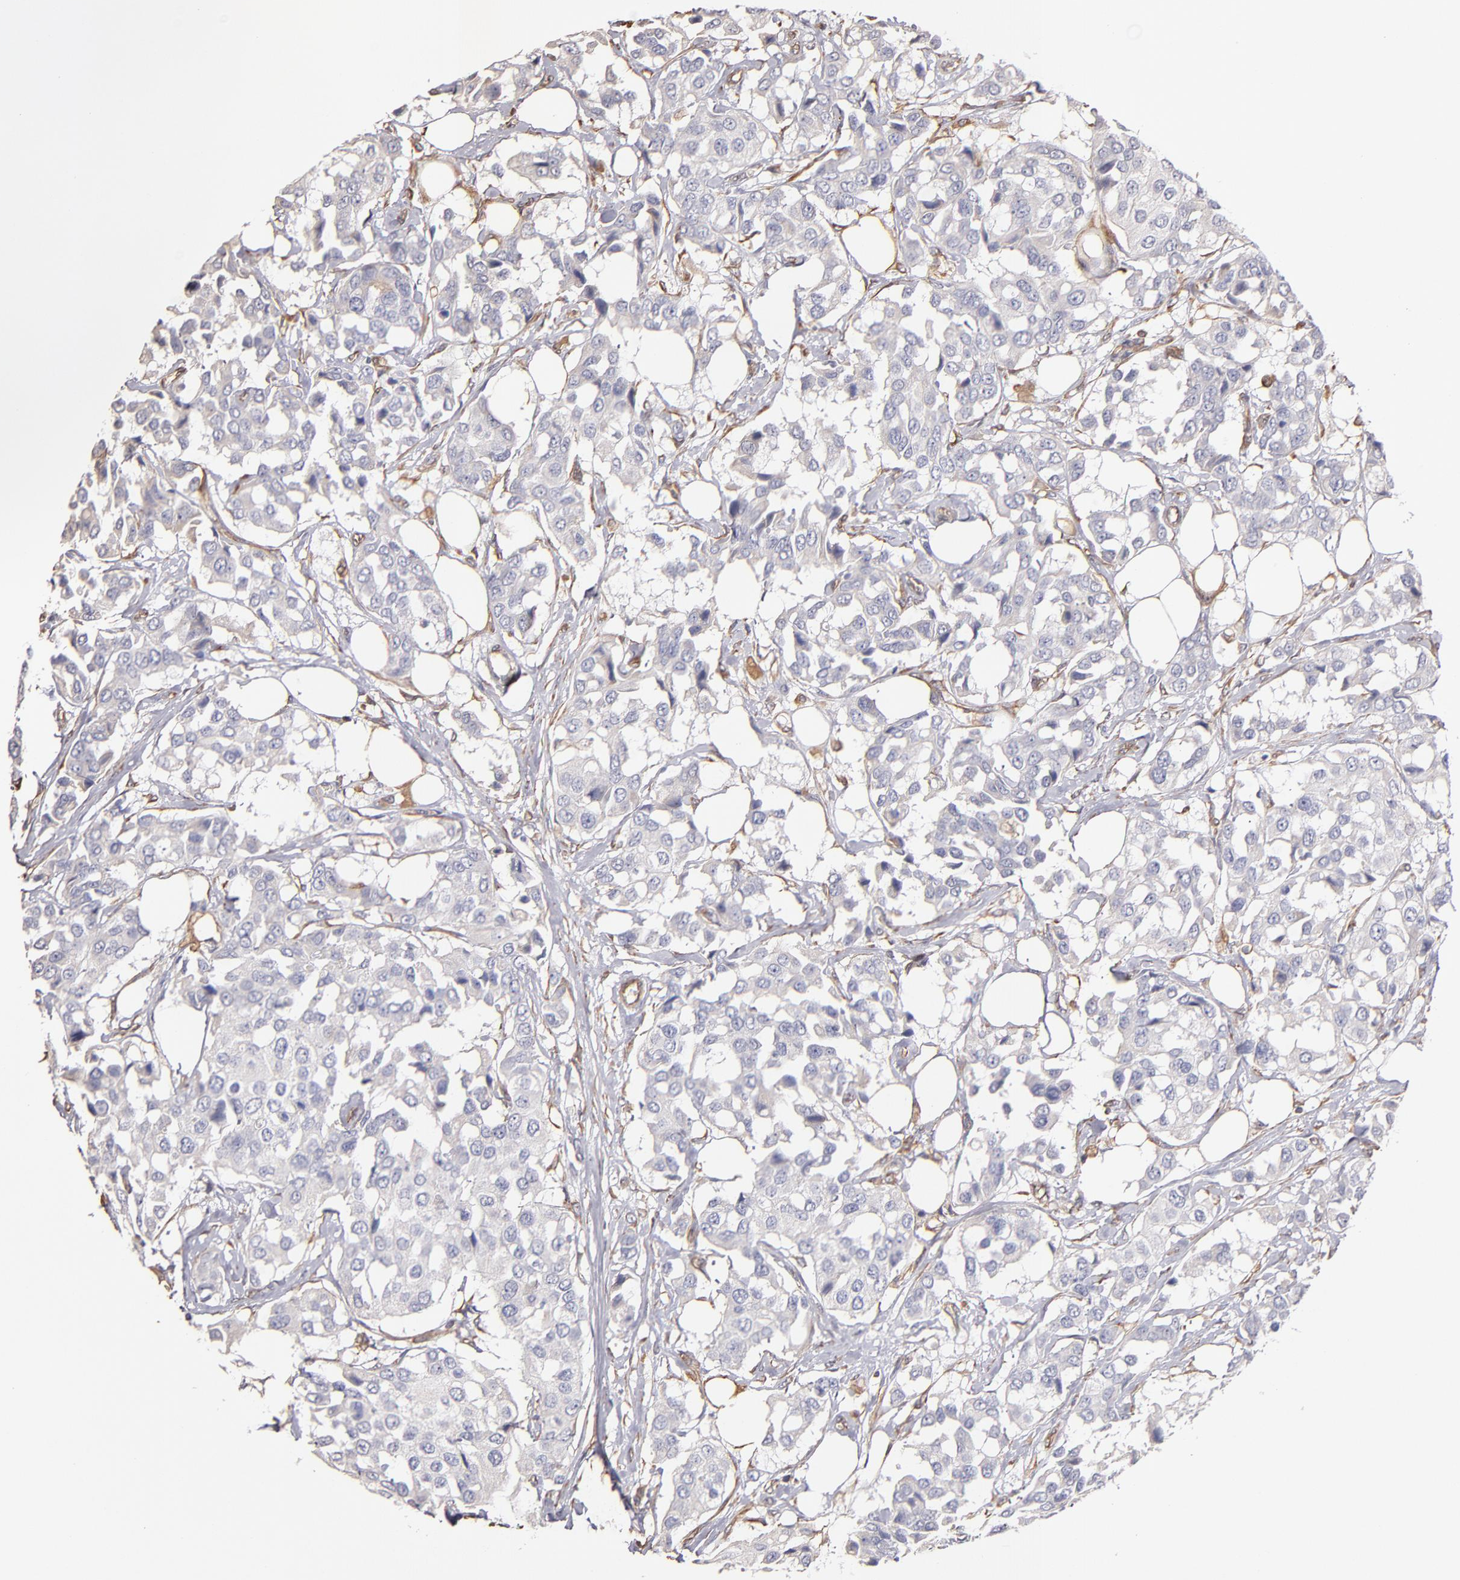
{"staining": {"intensity": "negative", "quantity": "none", "location": "none"}, "tissue": "breast cancer", "cell_type": "Tumor cells", "image_type": "cancer", "snomed": [{"axis": "morphology", "description": "Duct carcinoma"}, {"axis": "topography", "description": "Breast"}], "caption": "Immunohistochemistry of human intraductal carcinoma (breast) reveals no expression in tumor cells.", "gene": "ABCC1", "patient": {"sex": "female", "age": 80}}